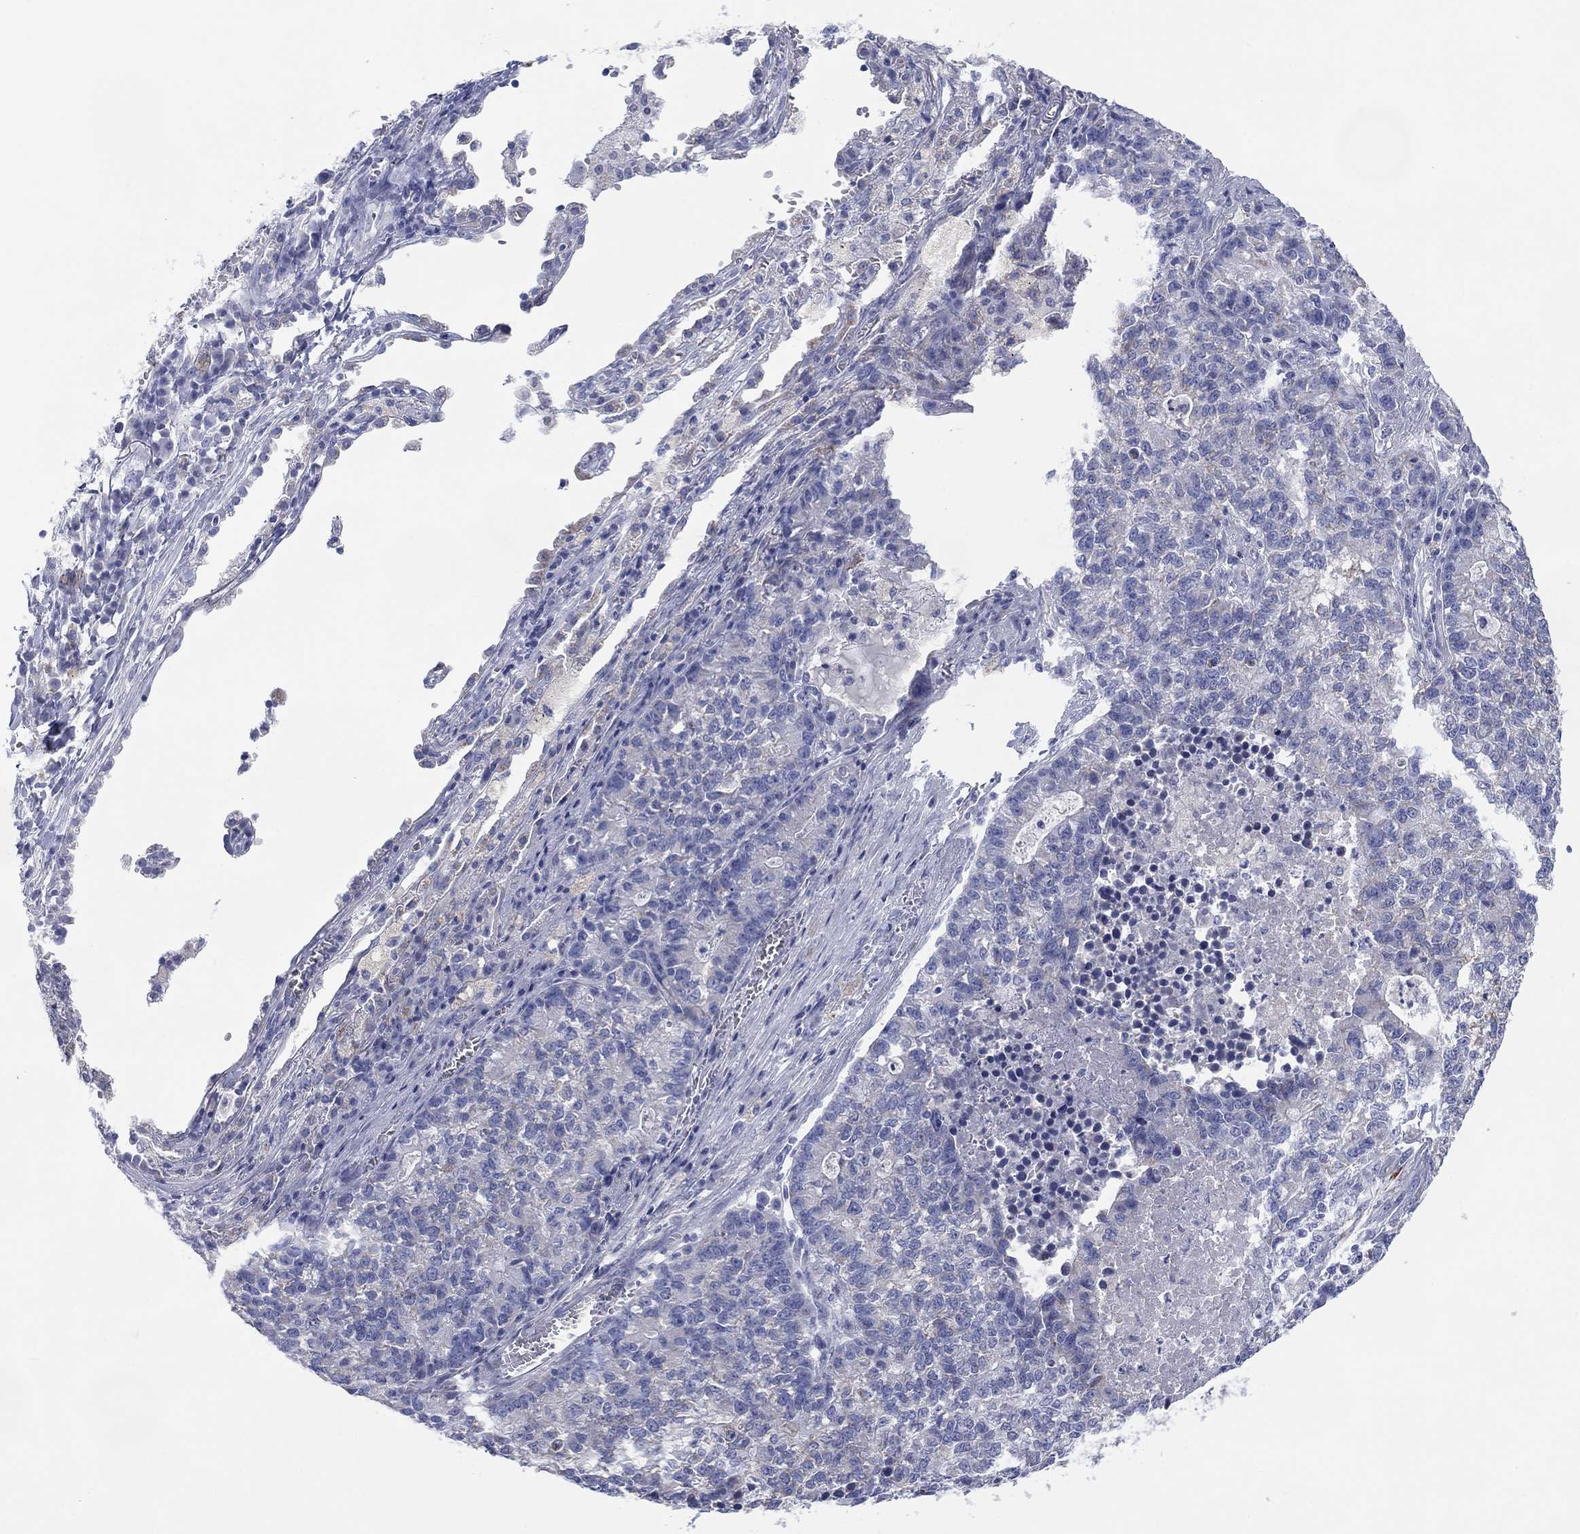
{"staining": {"intensity": "negative", "quantity": "none", "location": "none"}, "tissue": "lung cancer", "cell_type": "Tumor cells", "image_type": "cancer", "snomed": [{"axis": "morphology", "description": "Adenocarcinoma, NOS"}, {"axis": "topography", "description": "Lung"}], "caption": "Immunohistochemistry micrograph of neoplastic tissue: human adenocarcinoma (lung) stained with DAB (3,3'-diaminobenzidine) shows no significant protein staining in tumor cells.", "gene": "MGST3", "patient": {"sex": "male", "age": 57}}